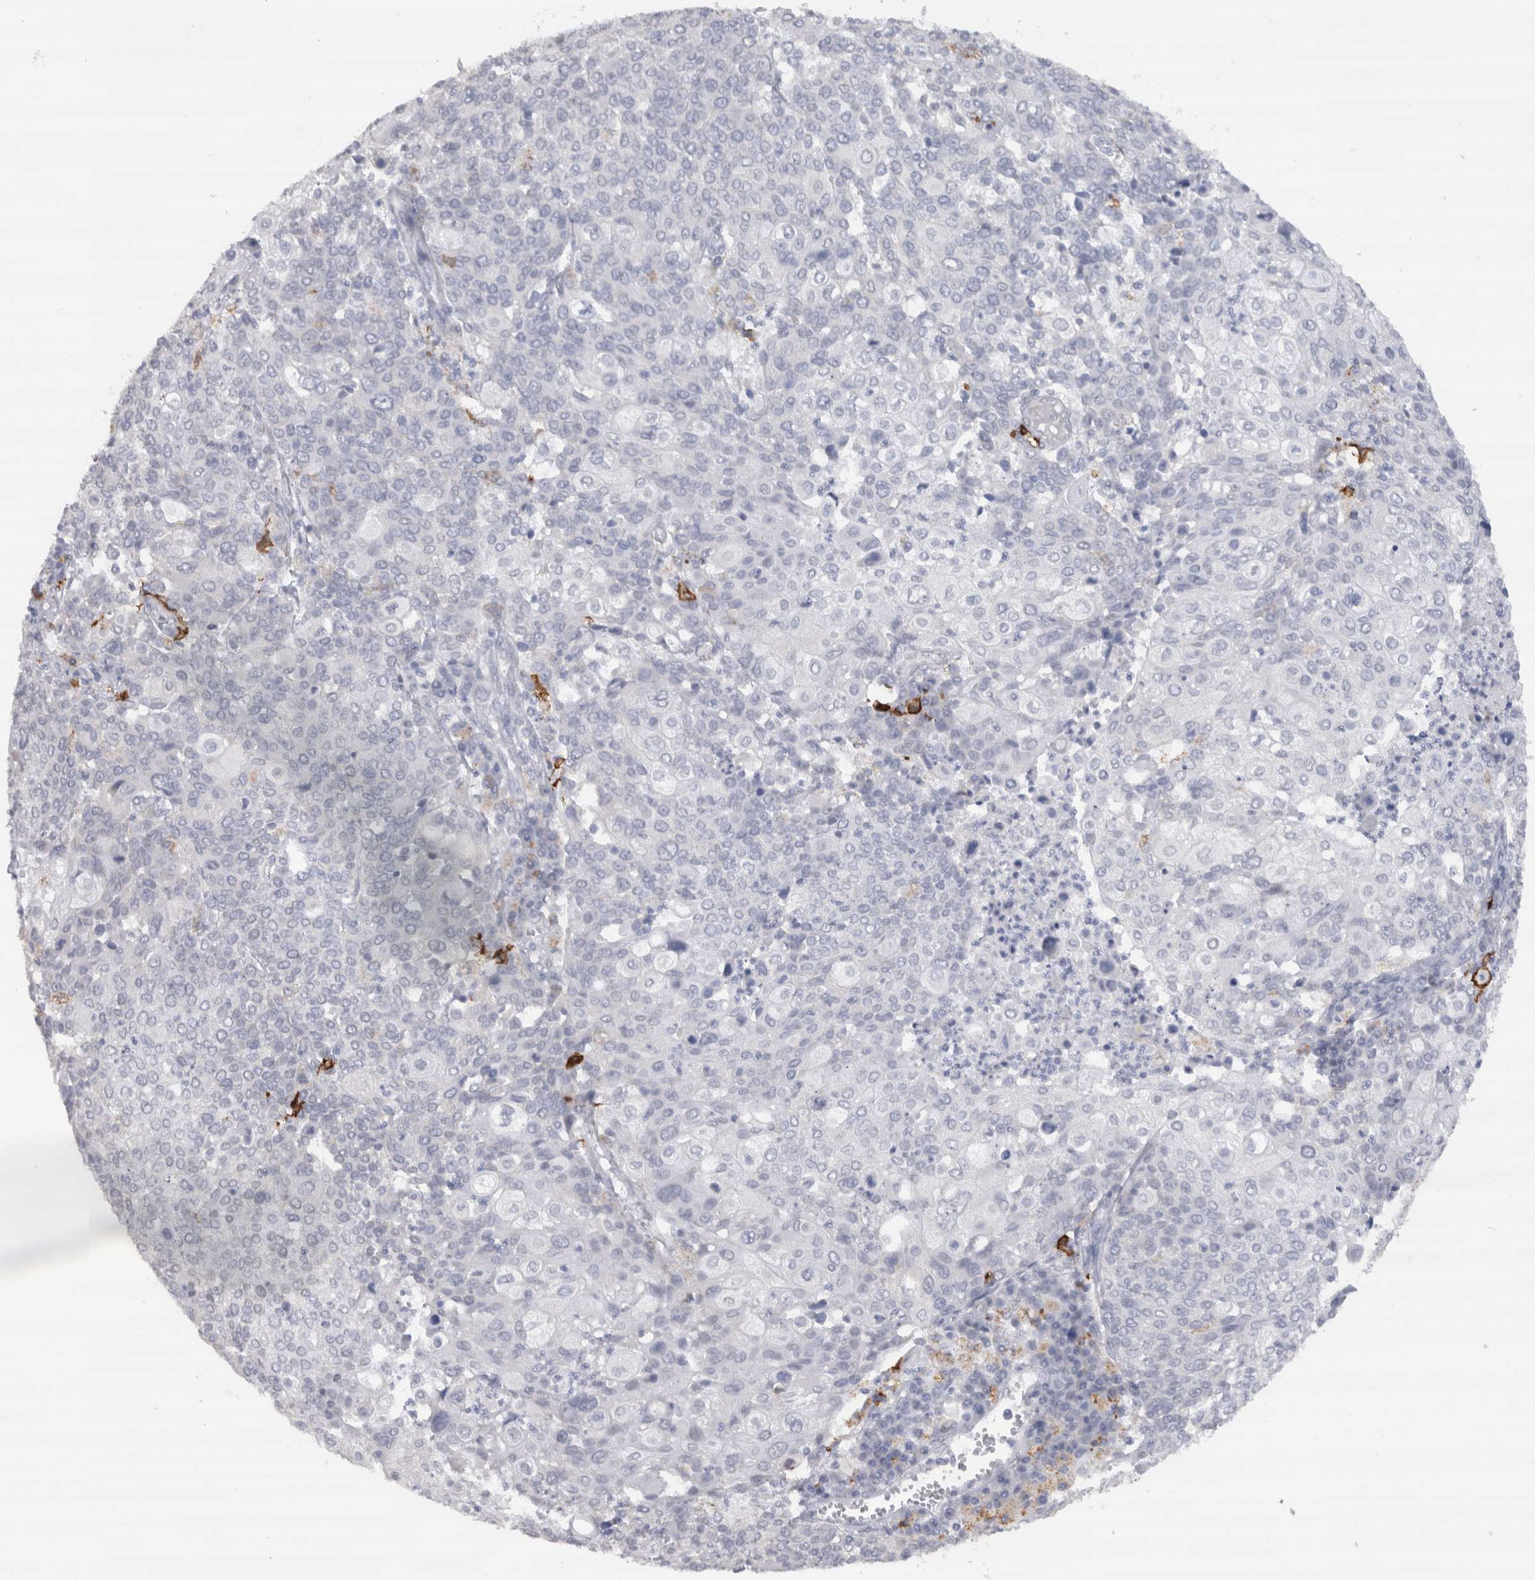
{"staining": {"intensity": "negative", "quantity": "none", "location": "none"}, "tissue": "cervical cancer", "cell_type": "Tumor cells", "image_type": "cancer", "snomed": [{"axis": "morphology", "description": "Squamous cell carcinoma, NOS"}, {"axis": "topography", "description": "Cervix"}], "caption": "Immunohistochemistry histopathology image of squamous cell carcinoma (cervical) stained for a protein (brown), which reveals no positivity in tumor cells.", "gene": "CDH17", "patient": {"sex": "female", "age": 40}}